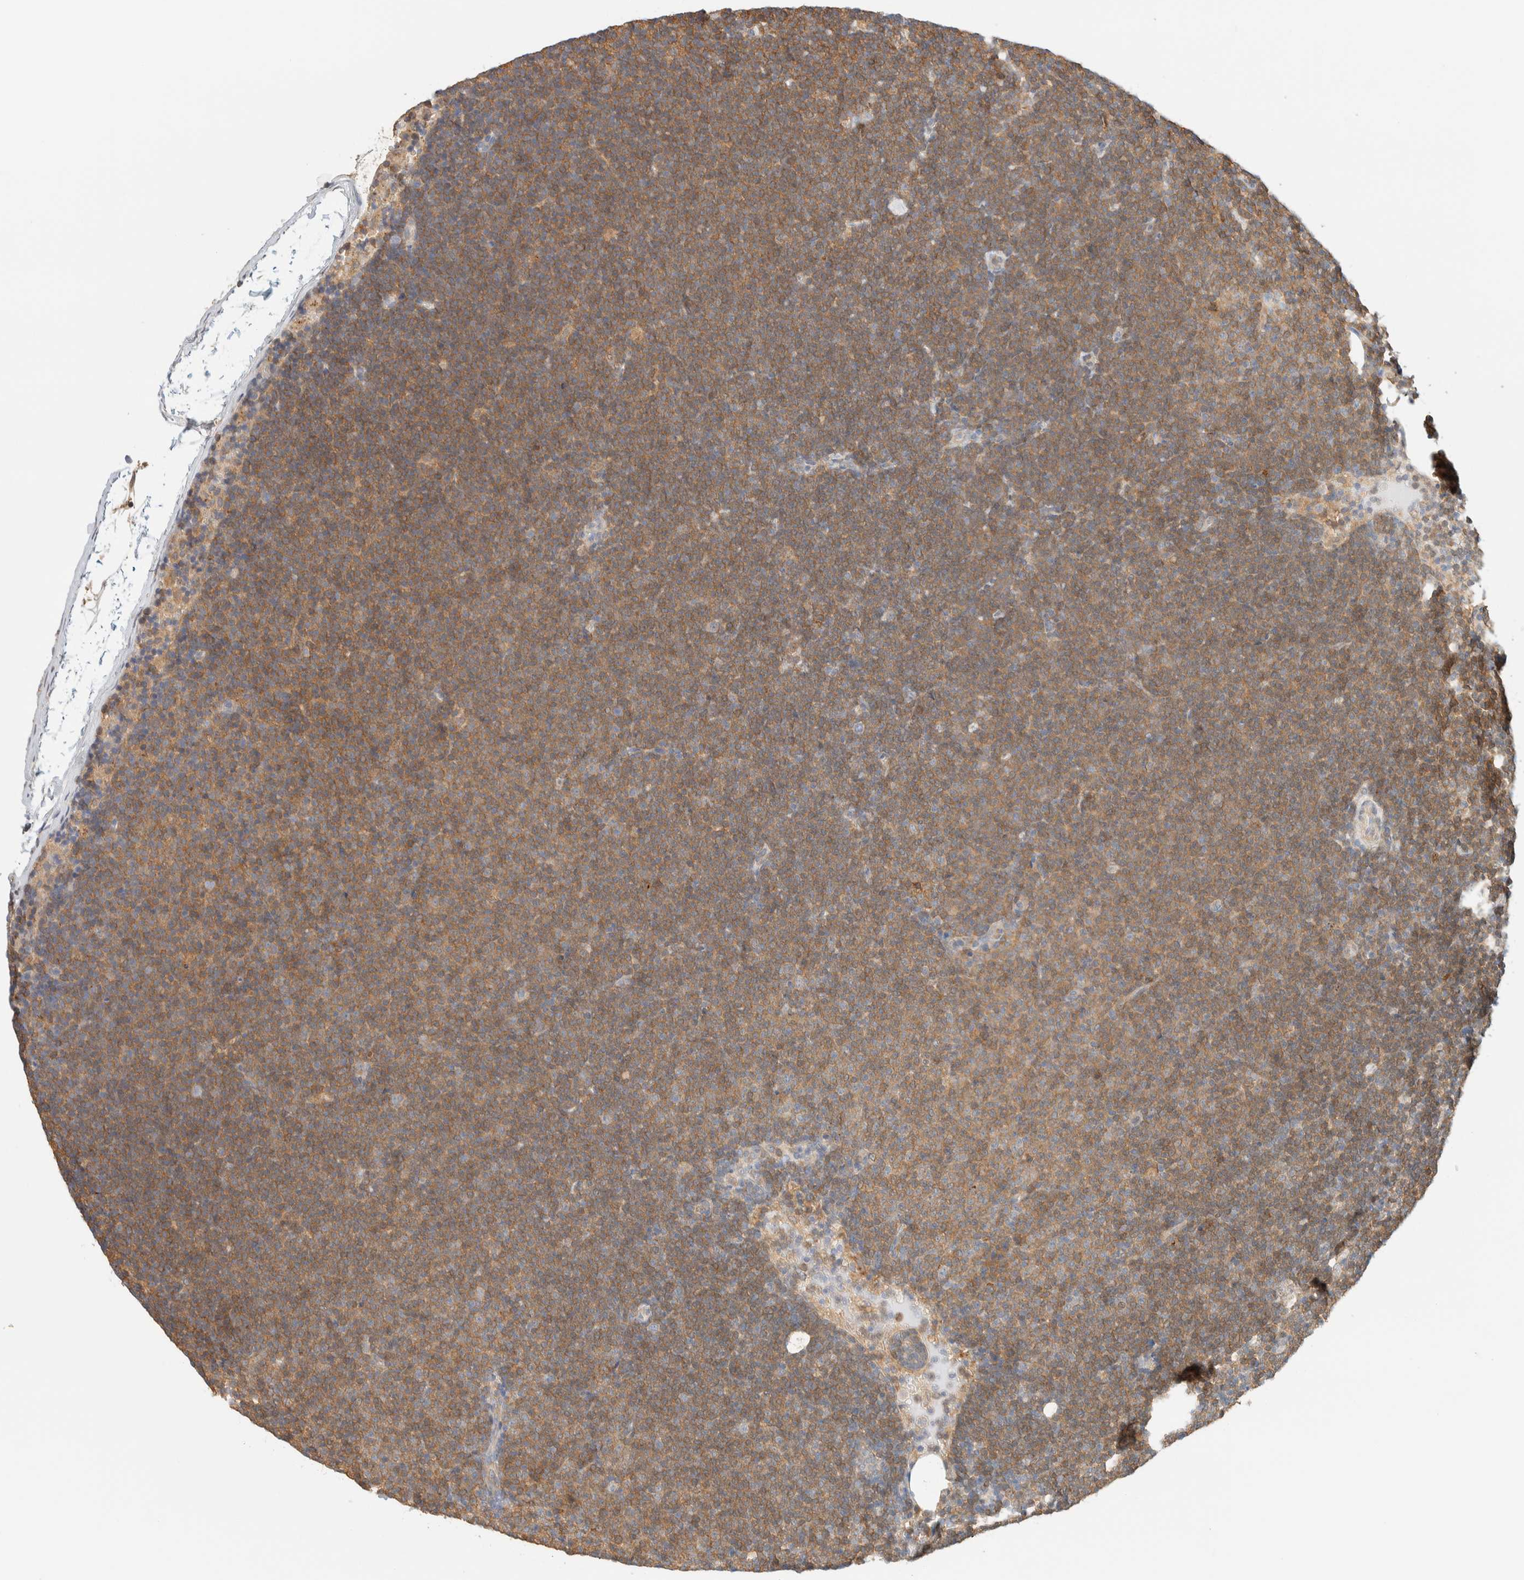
{"staining": {"intensity": "moderate", "quantity": ">75%", "location": "cytoplasmic/membranous"}, "tissue": "lymphoma", "cell_type": "Tumor cells", "image_type": "cancer", "snomed": [{"axis": "morphology", "description": "Malignant lymphoma, non-Hodgkin's type, Low grade"}, {"axis": "topography", "description": "Lymph node"}], "caption": "Approximately >75% of tumor cells in lymphoma exhibit moderate cytoplasmic/membranous protein positivity as visualized by brown immunohistochemical staining.", "gene": "NT5C", "patient": {"sex": "female", "age": 53}}